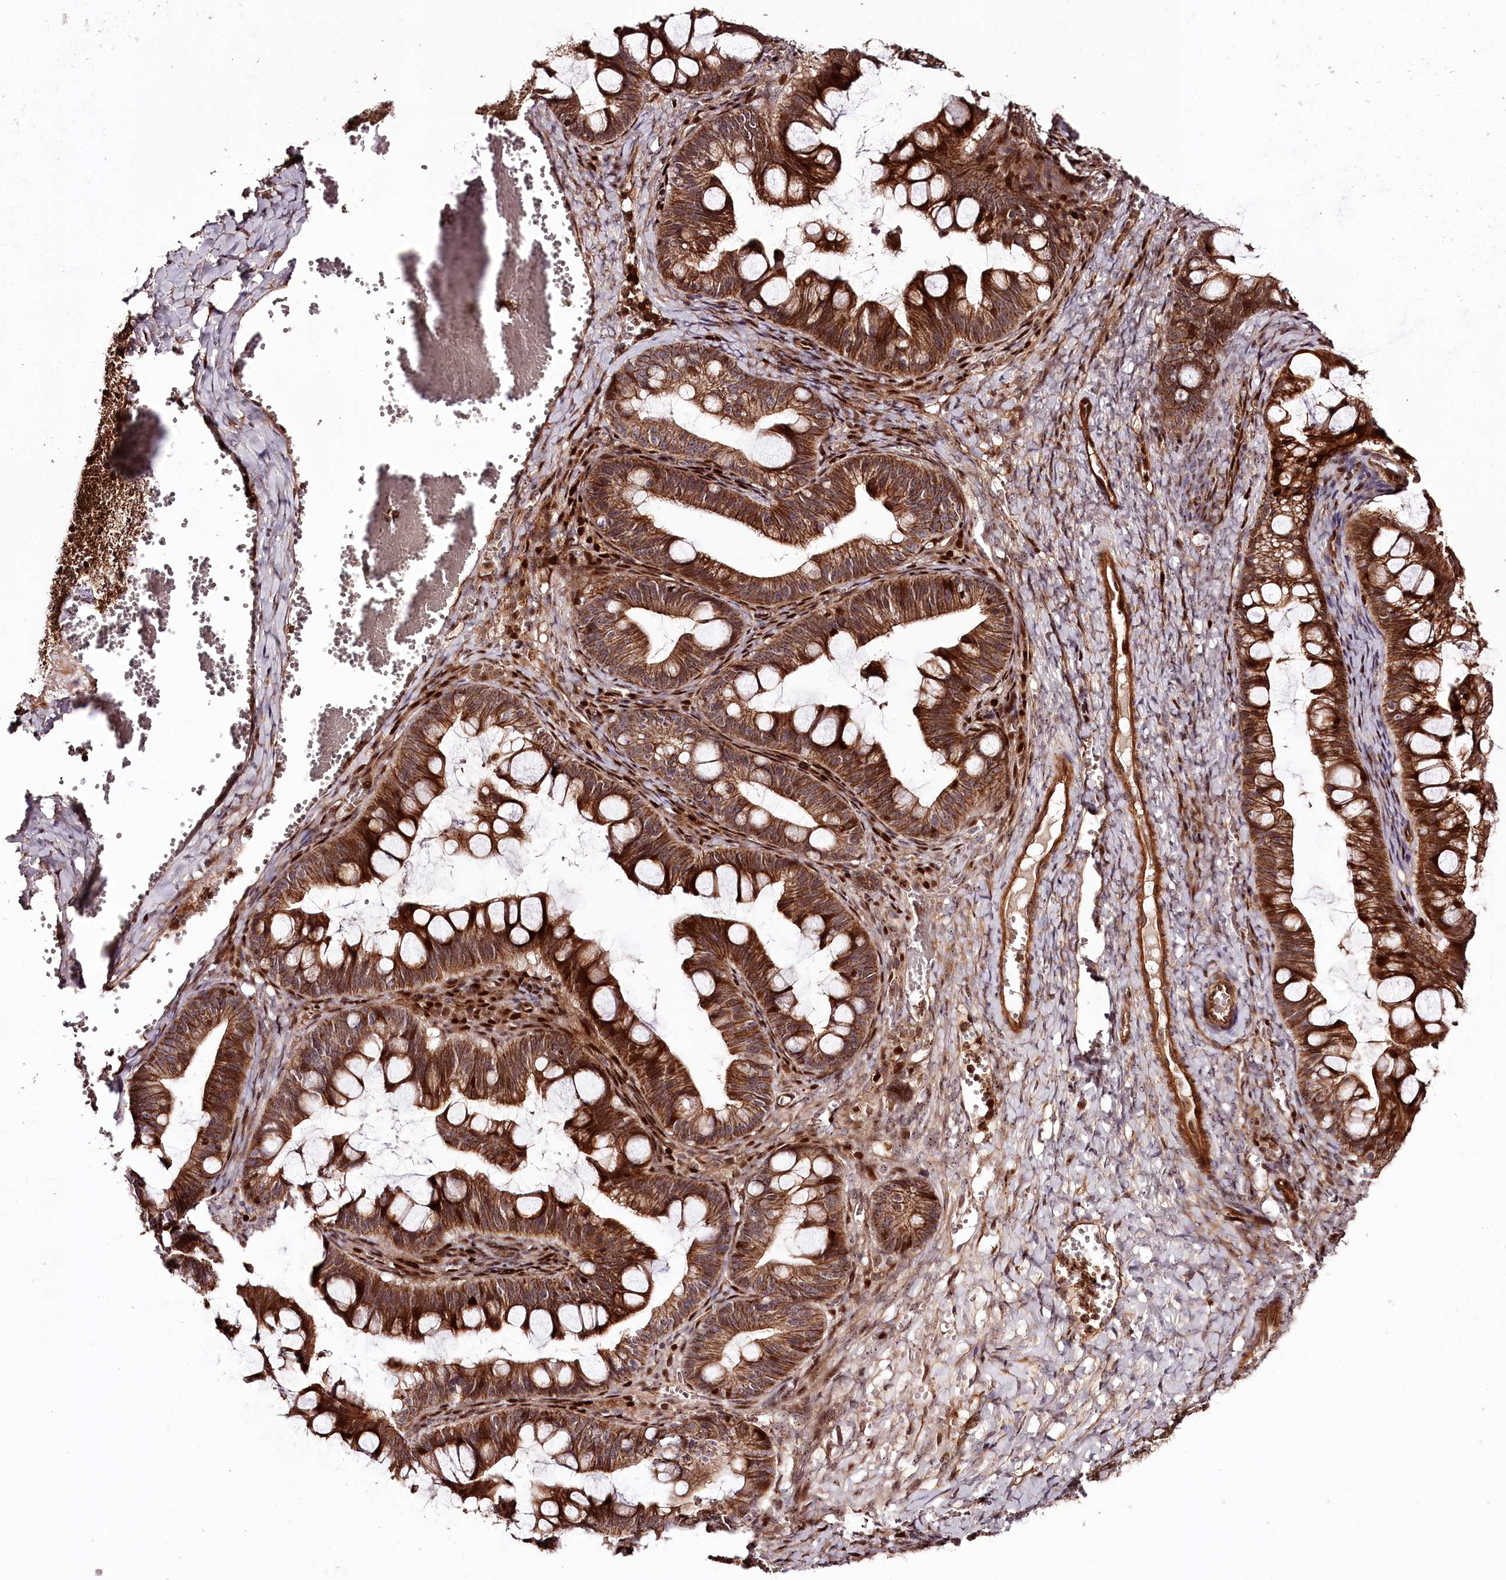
{"staining": {"intensity": "strong", "quantity": ">75%", "location": "cytoplasmic/membranous"}, "tissue": "ovarian cancer", "cell_type": "Tumor cells", "image_type": "cancer", "snomed": [{"axis": "morphology", "description": "Cystadenocarcinoma, mucinous, NOS"}, {"axis": "topography", "description": "Ovary"}], "caption": "Immunohistochemistry (IHC) (DAB (3,3'-diaminobenzidine)) staining of ovarian cancer (mucinous cystadenocarcinoma) reveals strong cytoplasmic/membranous protein staining in about >75% of tumor cells.", "gene": "KIF14", "patient": {"sex": "female", "age": 73}}